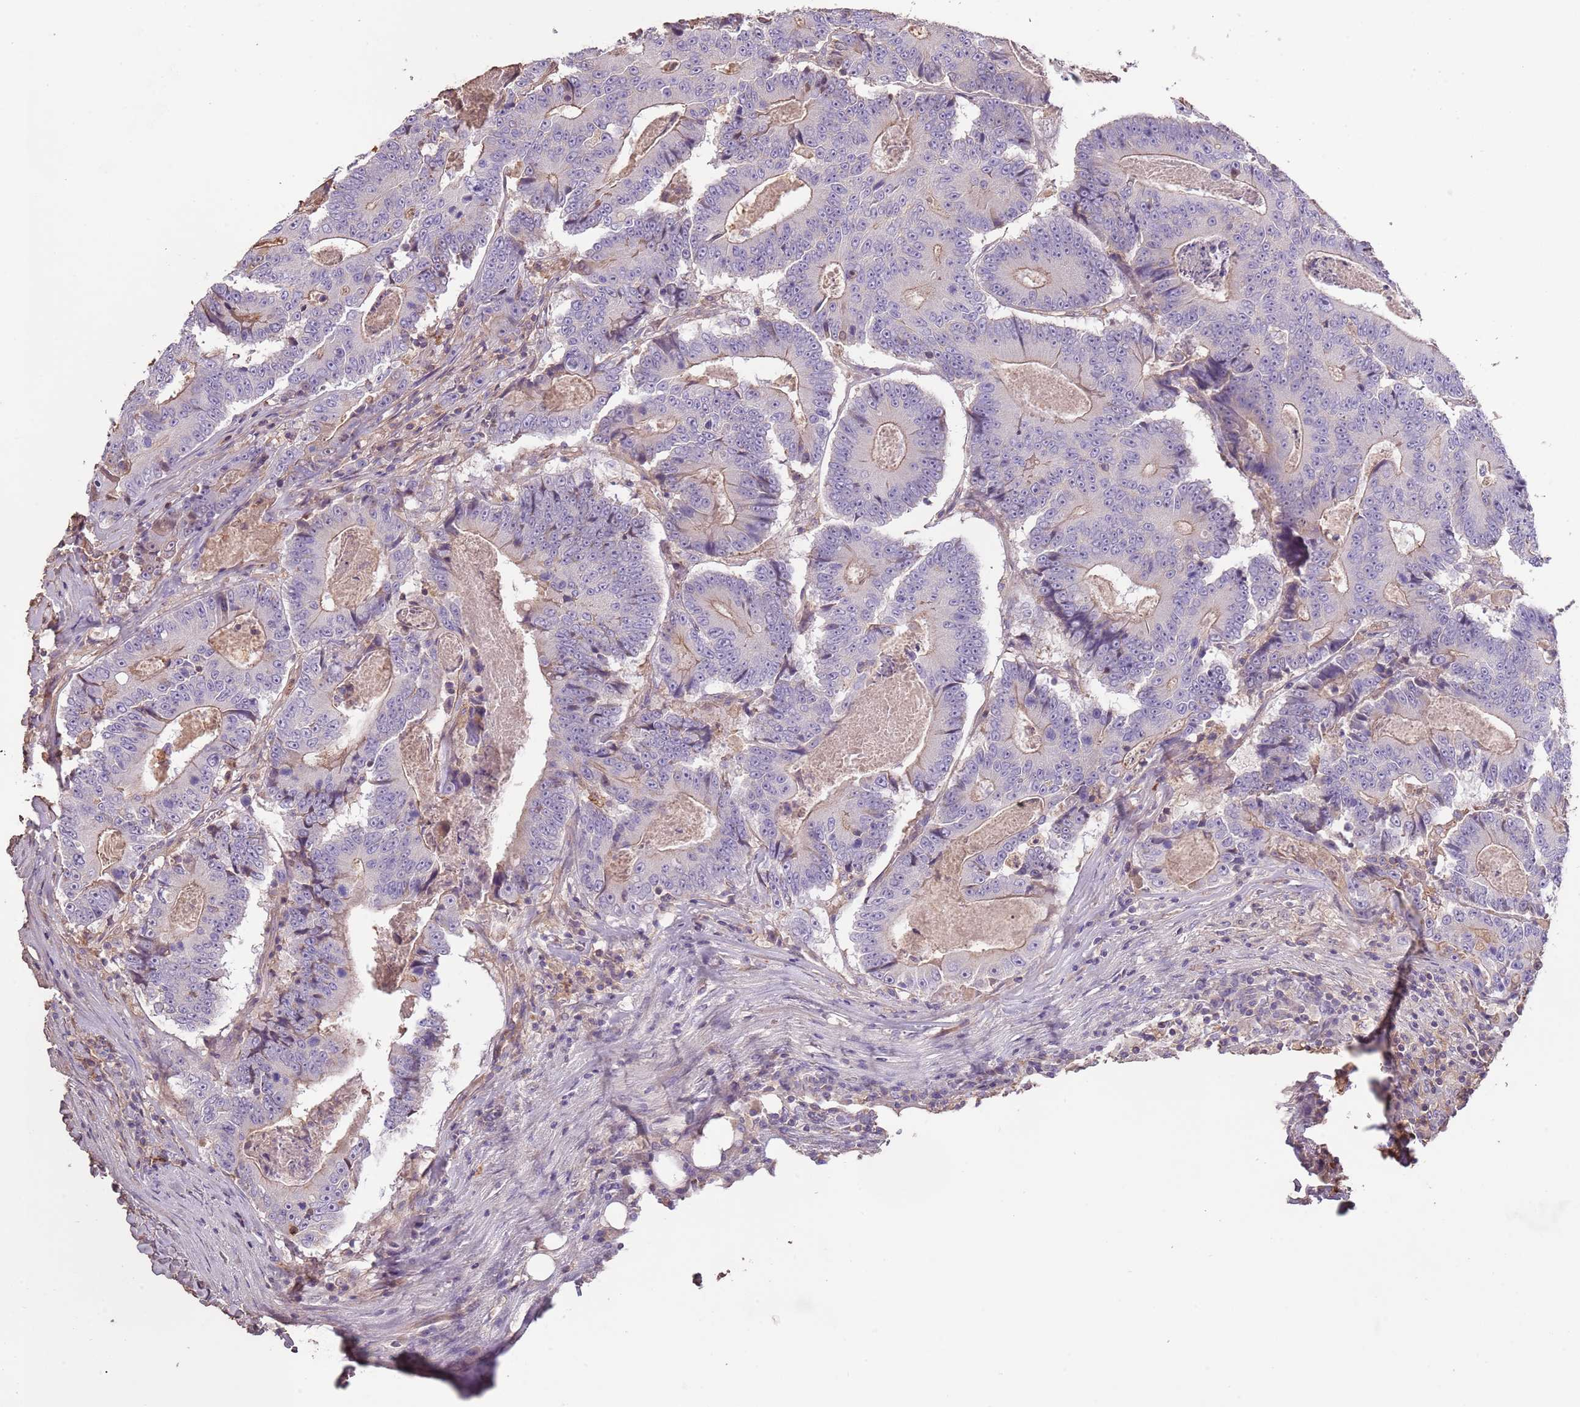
{"staining": {"intensity": "moderate", "quantity": "25%-75%", "location": "cytoplasmic/membranous"}, "tissue": "colorectal cancer", "cell_type": "Tumor cells", "image_type": "cancer", "snomed": [{"axis": "morphology", "description": "Adenocarcinoma, NOS"}, {"axis": "topography", "description": "Colon"}], "caption": "Protein expression by immunohistochemistry reveals moderate cytoplasmic/membranous staining in about 25%-75% of tumor cells in adenocarcinoma (colorectal).", "gene": "FECH", "patient": {"sex": "male", "age": 83}}